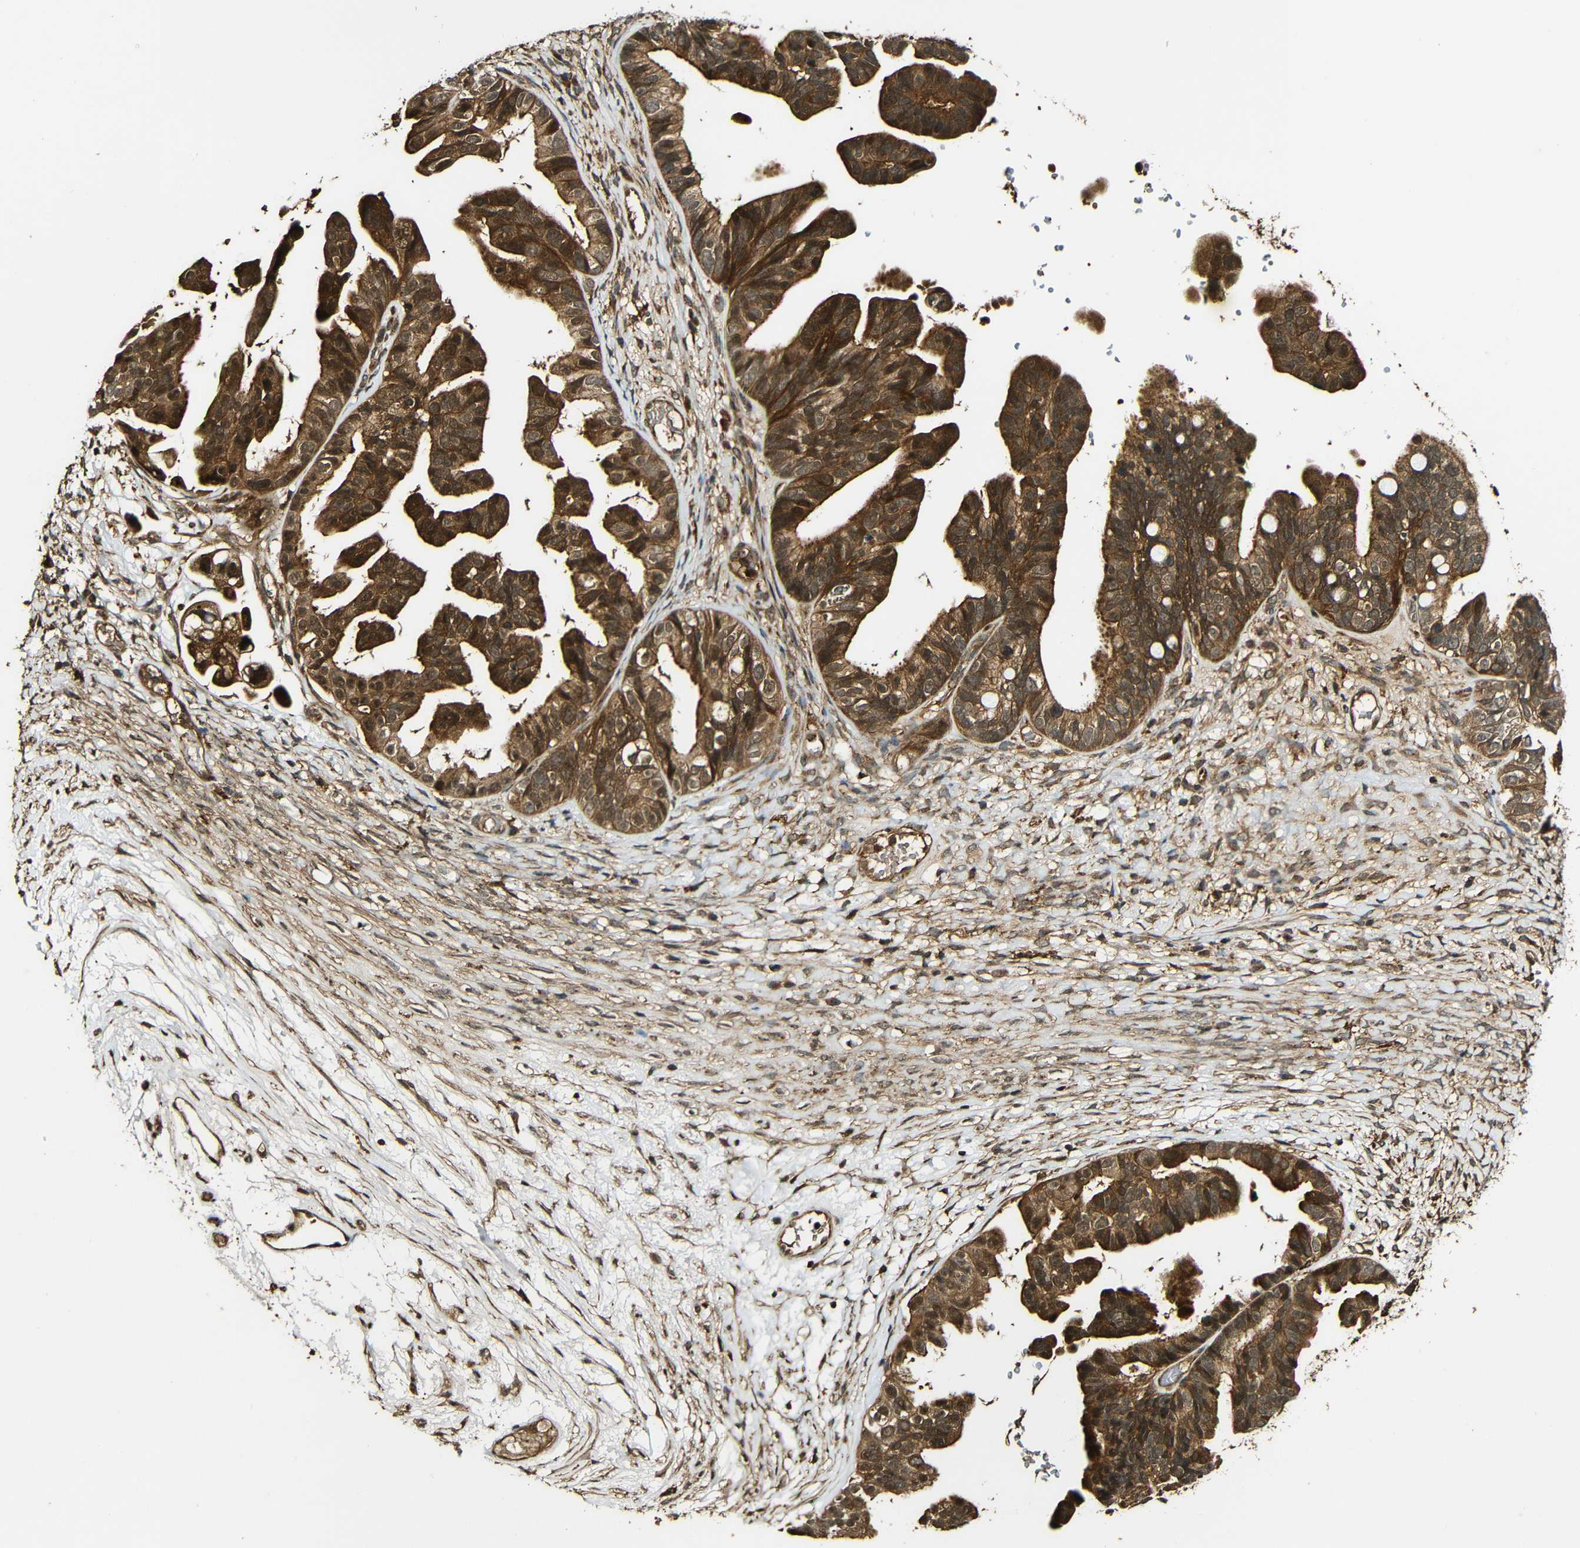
{"staining": {"intensity": "strong", "quantity": ">75%", "location": "cytoplasmic/membranous"}, "tissue": "ovarian cancer", "cell_type": "Tumor cells", "image_type": "cancer", "snomed": [{"axis": "morphology", "description": "Cystadenocarcinoma, serous, NOS"}, {"axis": "topography", "description": "Ovary"}], "caption": "Protein positivity by immunohistochemistry reveals strong cytoplasmic/membranous expression in approximately >75% of tumor cells in ovarian cancer.", "gene": "CASP8", "patient": {"sex": "female", "age": 56}}